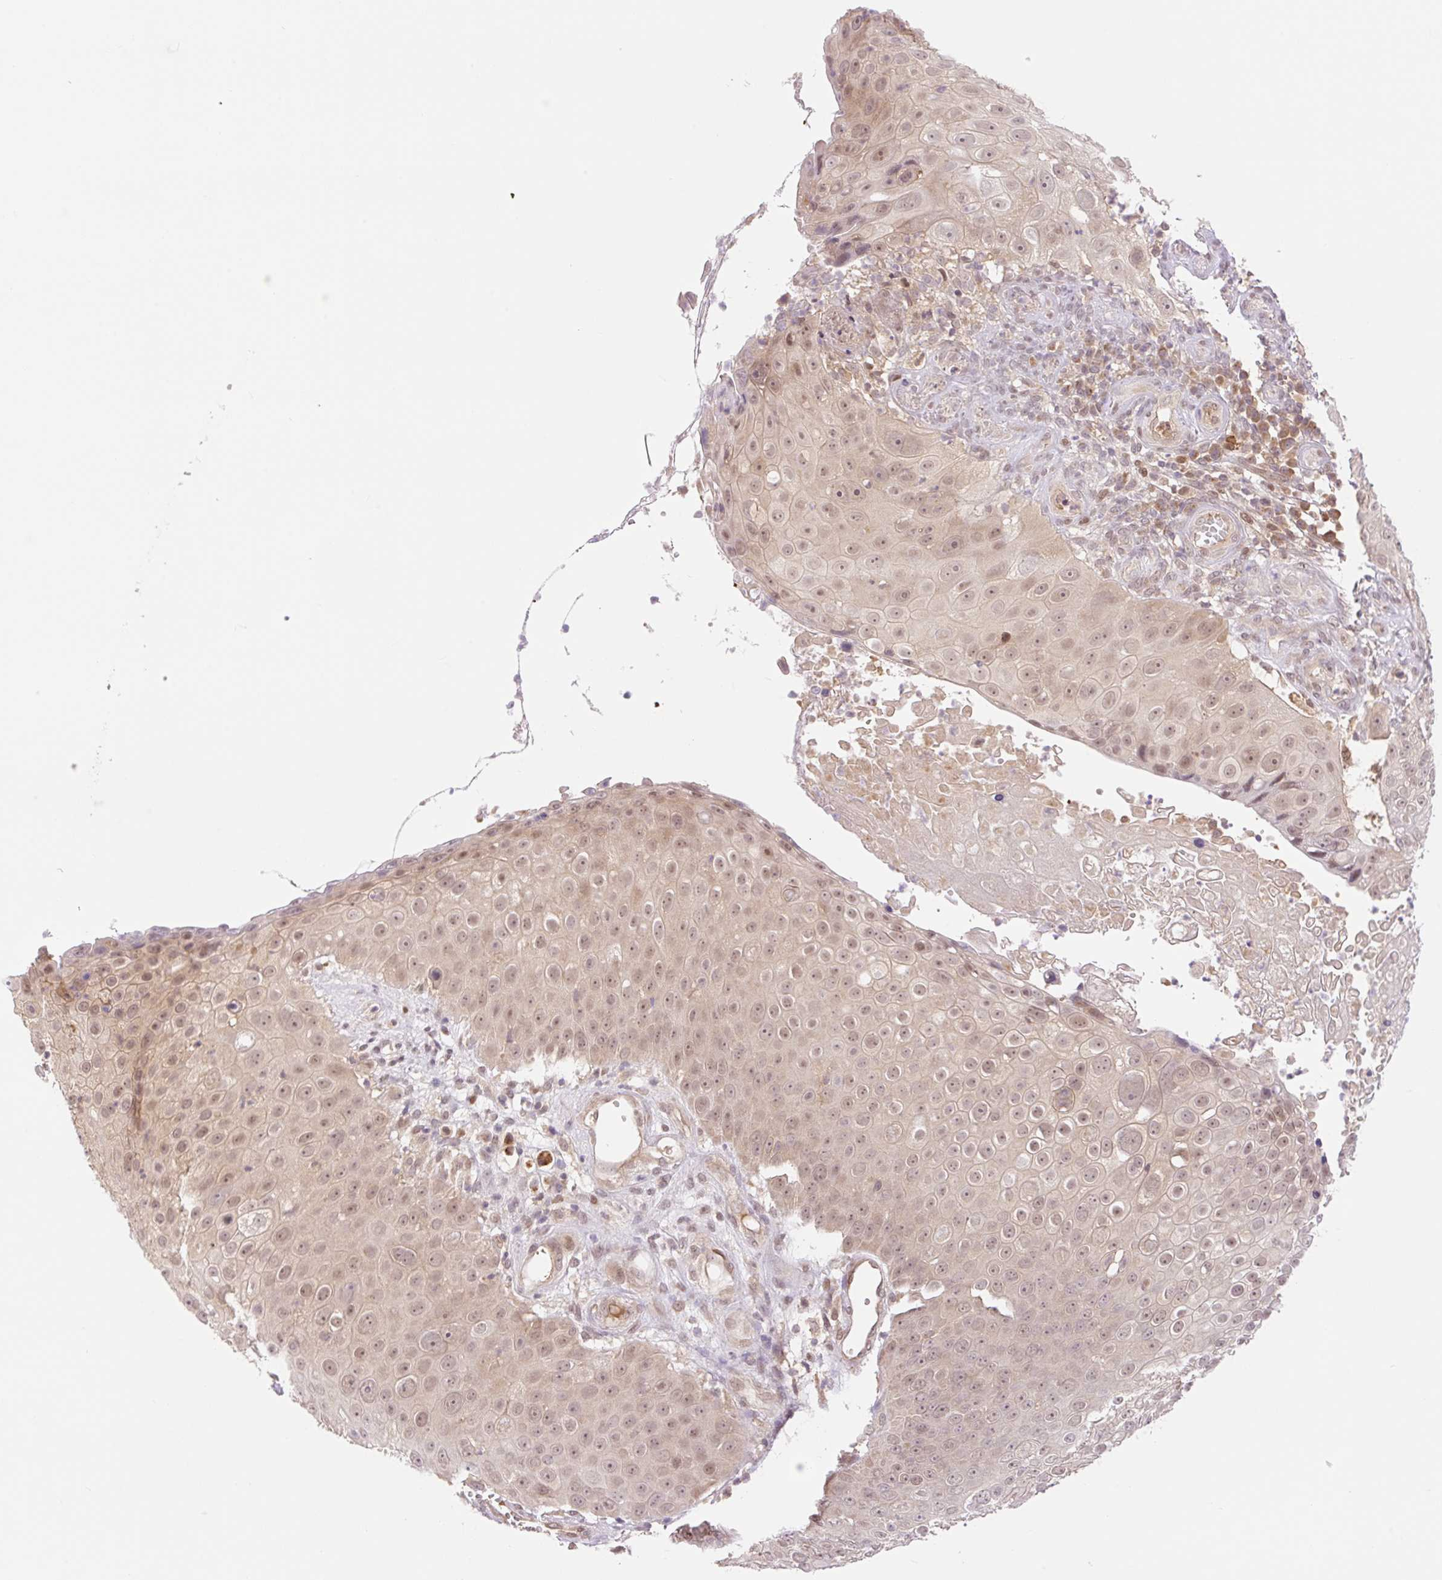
{"staining": {"intensity": "moderate", "quantity": "25%-75%", "location": "nuclear"}, "tissue": "skin cancer", "cell_type": "Tumor cells", "image_type": "cancer", "snomed": [{"axis": "morphology", "description": "Squamous cell carcinoma, NOS"}, {"axis": "topography", "description": "Skin"}], "caption": "Immunohistochemical staining of skin cancer (squamous cell carcinoma) exhibits moderate nuclear protein expression in approximately 25%-75% of tumor cells.", "gene": "VPS25", "patient": {"sex": "male", "age": 71}}